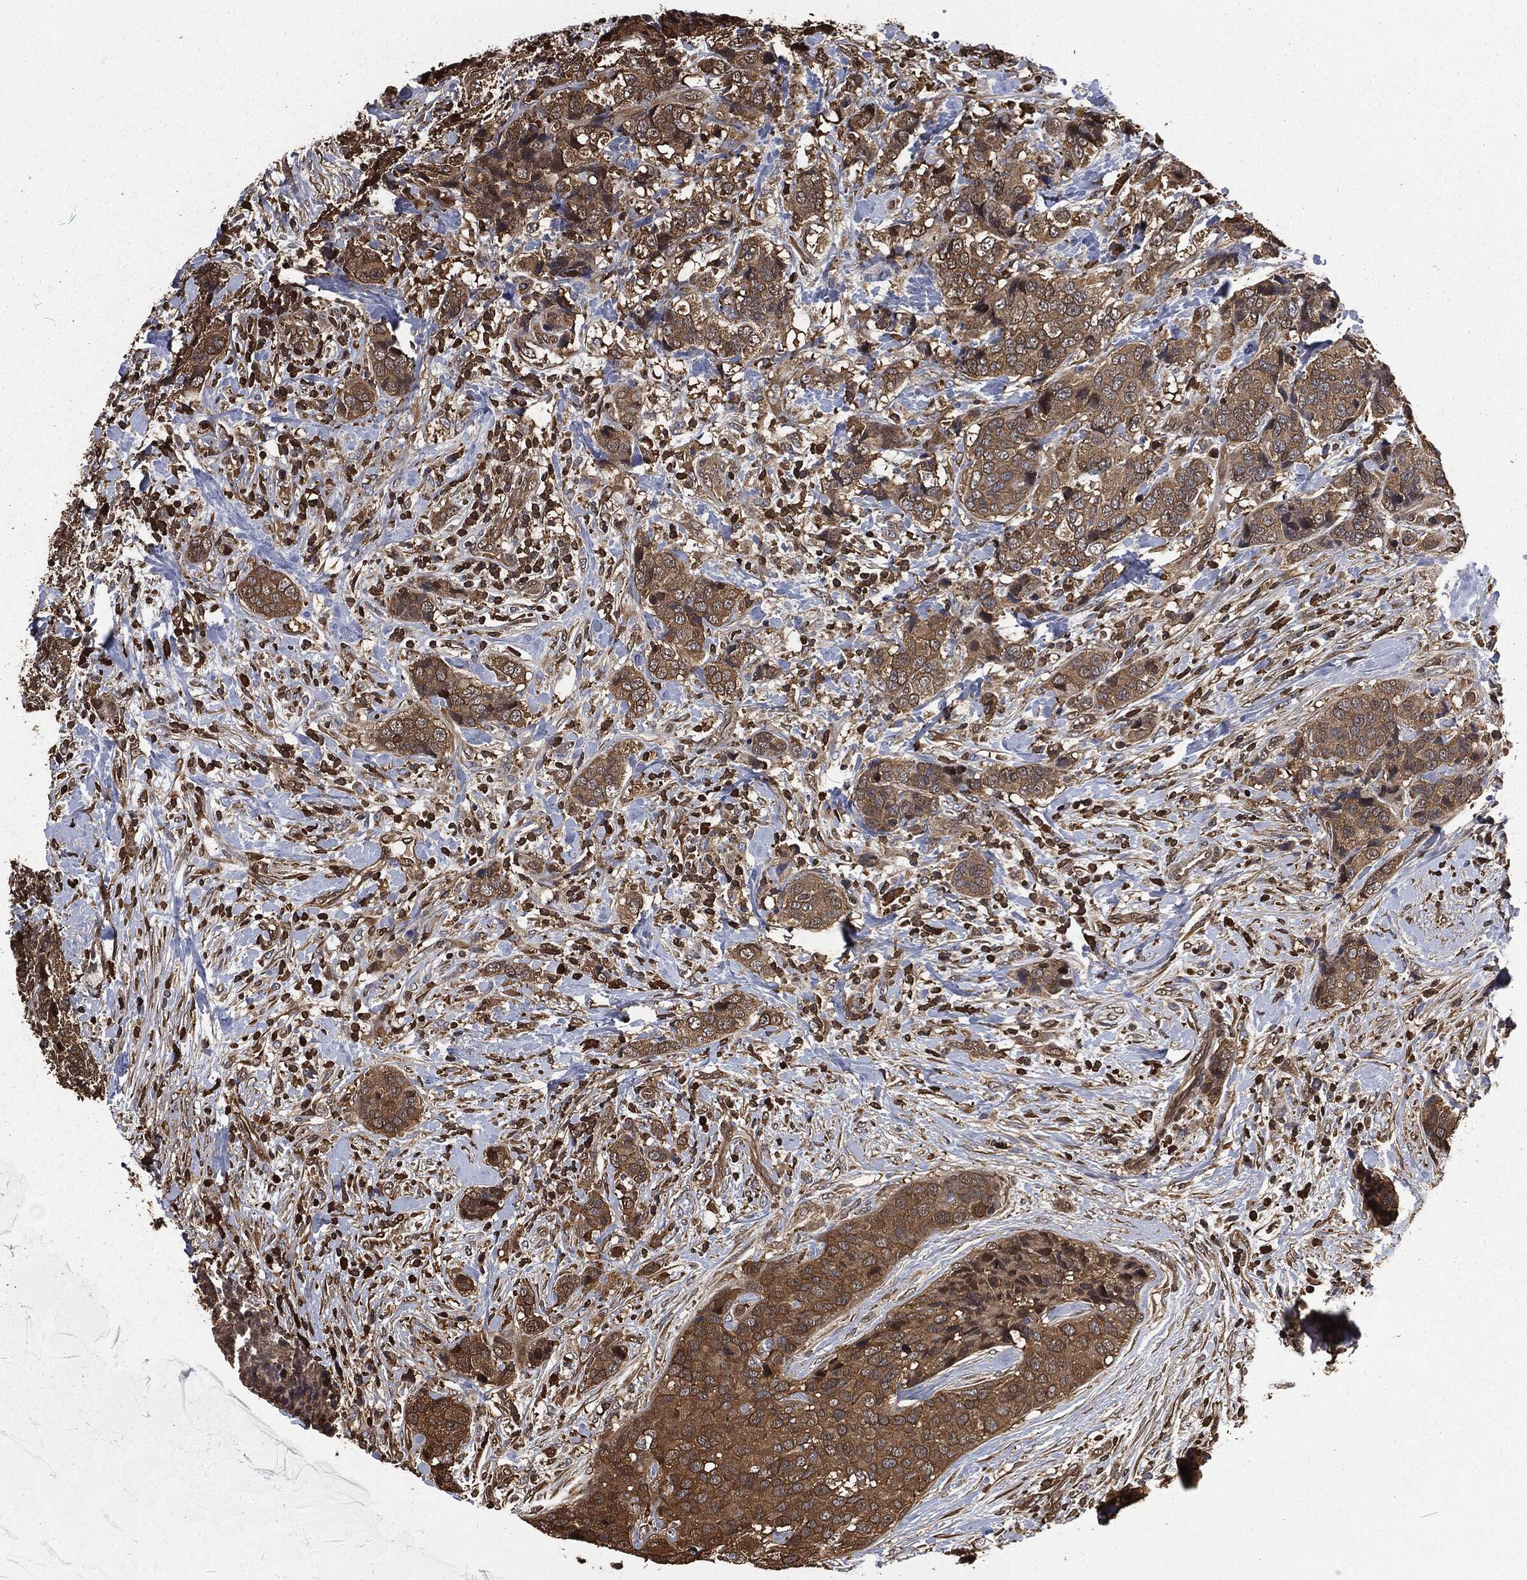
{"staining": {"intensity": "moderate", "quantity": ">75%", "location": "cytoplasmic/membranous"}, "tissue": "breast cancer", "cell_type": "Tumor cells", "image_type": "cancer", "snomed": [{"axis": "morphology", "description": "Lobular carcinoma"}, {"axis": "topography", "description": "Breast"}], "caption": "Moderate cytoplasmic/membranous positivity for a protein is seen in approximately >75% of tumor cells of breast cancer (lobular carcinoma) using IHC.", "gene": "PRDX4", "patient": {"sex": "female", "age": 59}}